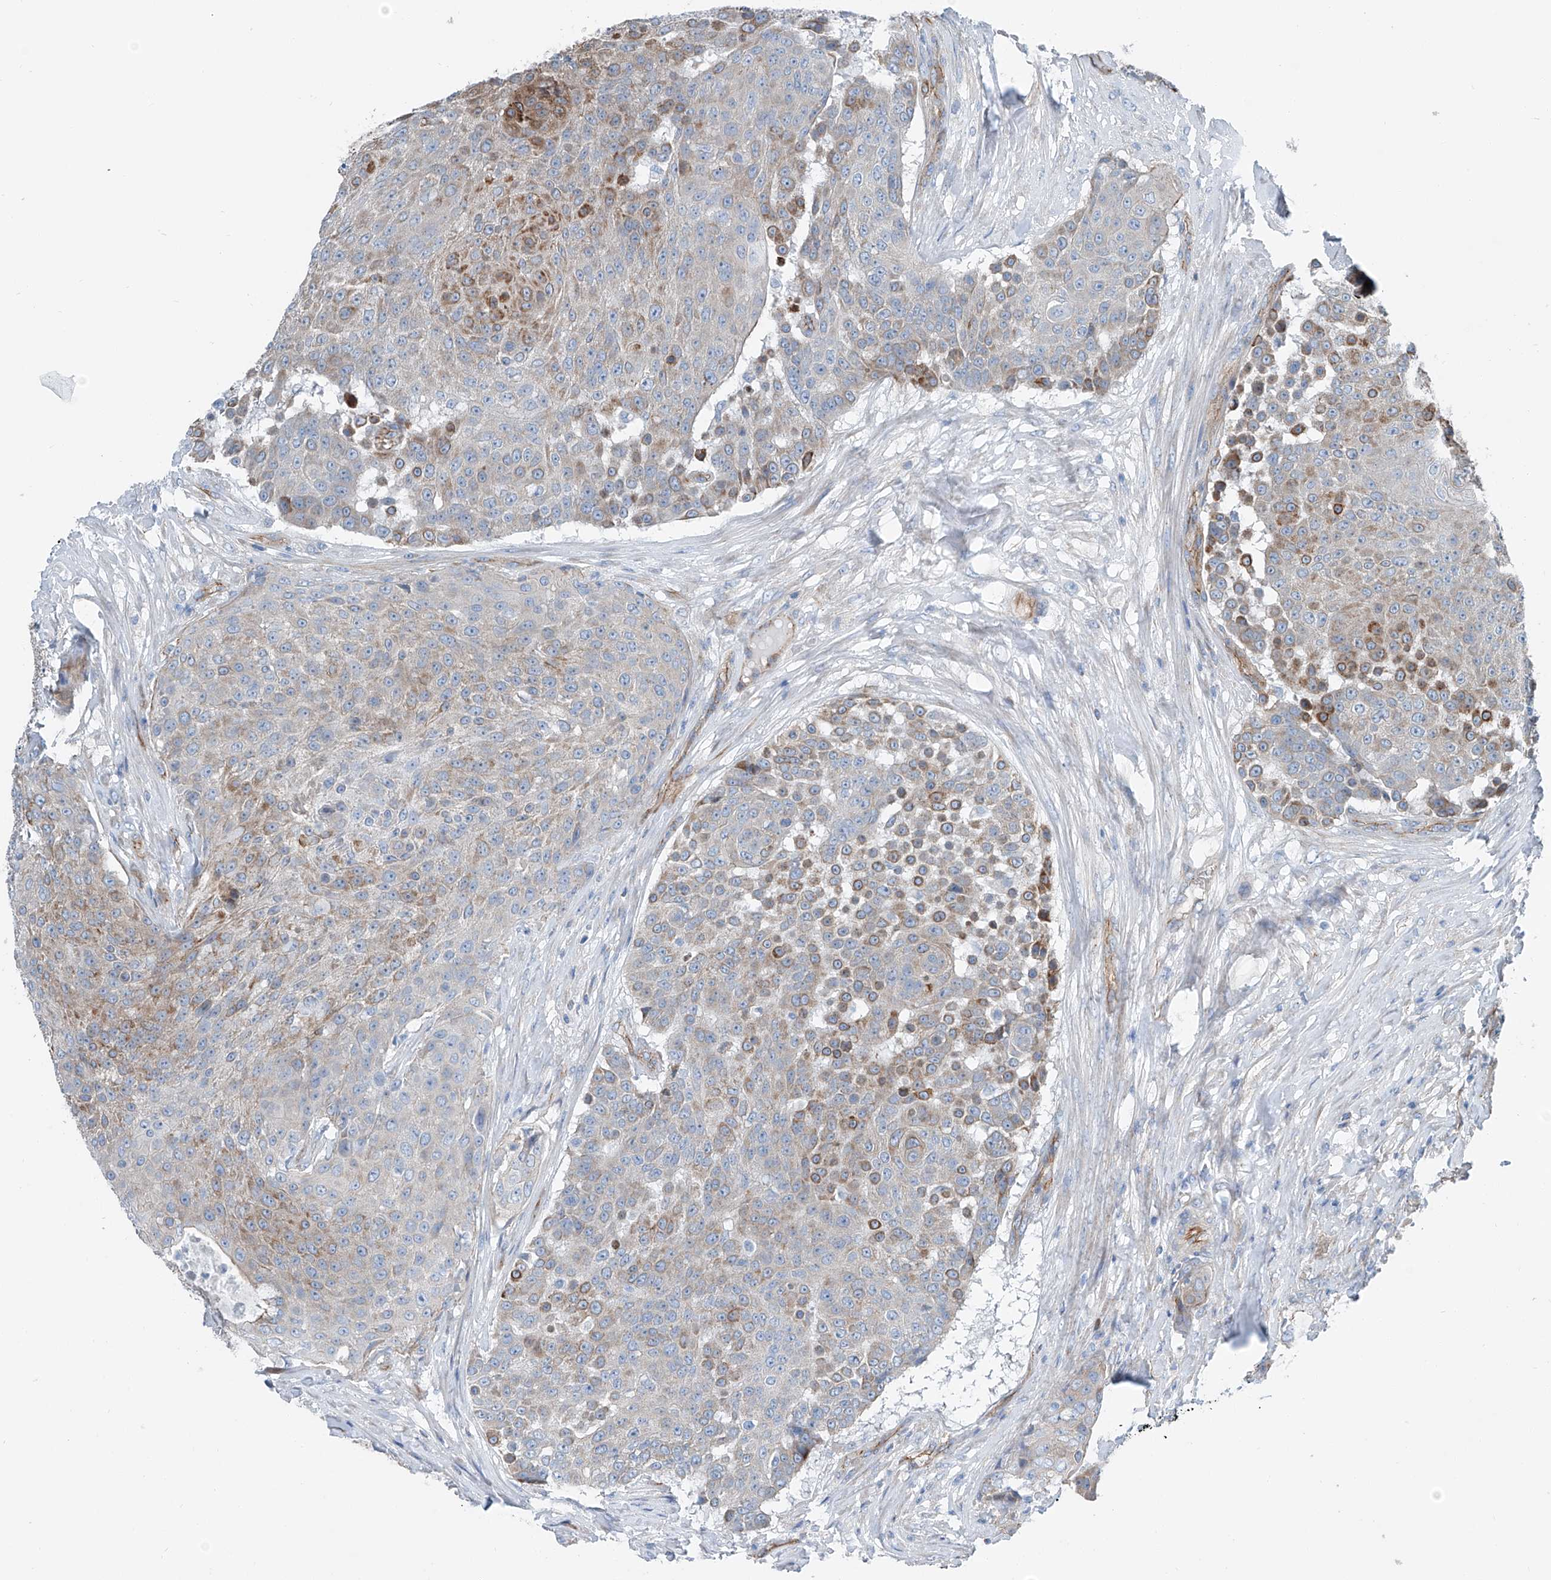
{"staining": {"intensity": "moderate", "quantity": "<25%", "location": "cytoplasmic/membranous"}, "tissue": "urothelial cancer", "cell_type": "Tumor cells", "image_type": "cancer", "snomed": [{"axis": "morphology", "description": "Urothelial carcinoma, High grade"}, {"axis": "topography", "description": "Urinary bladder"}], "caption": "An IHC histopathology image of neoplastic tissue is shown. Protein staining in brown highlights moderate cytoplasmic/membranous positivity in high-grade urothelial carcinoma within tumor cells.", "gene": "THEMIS2", "patient": {"sex": "female", "age": 63}}